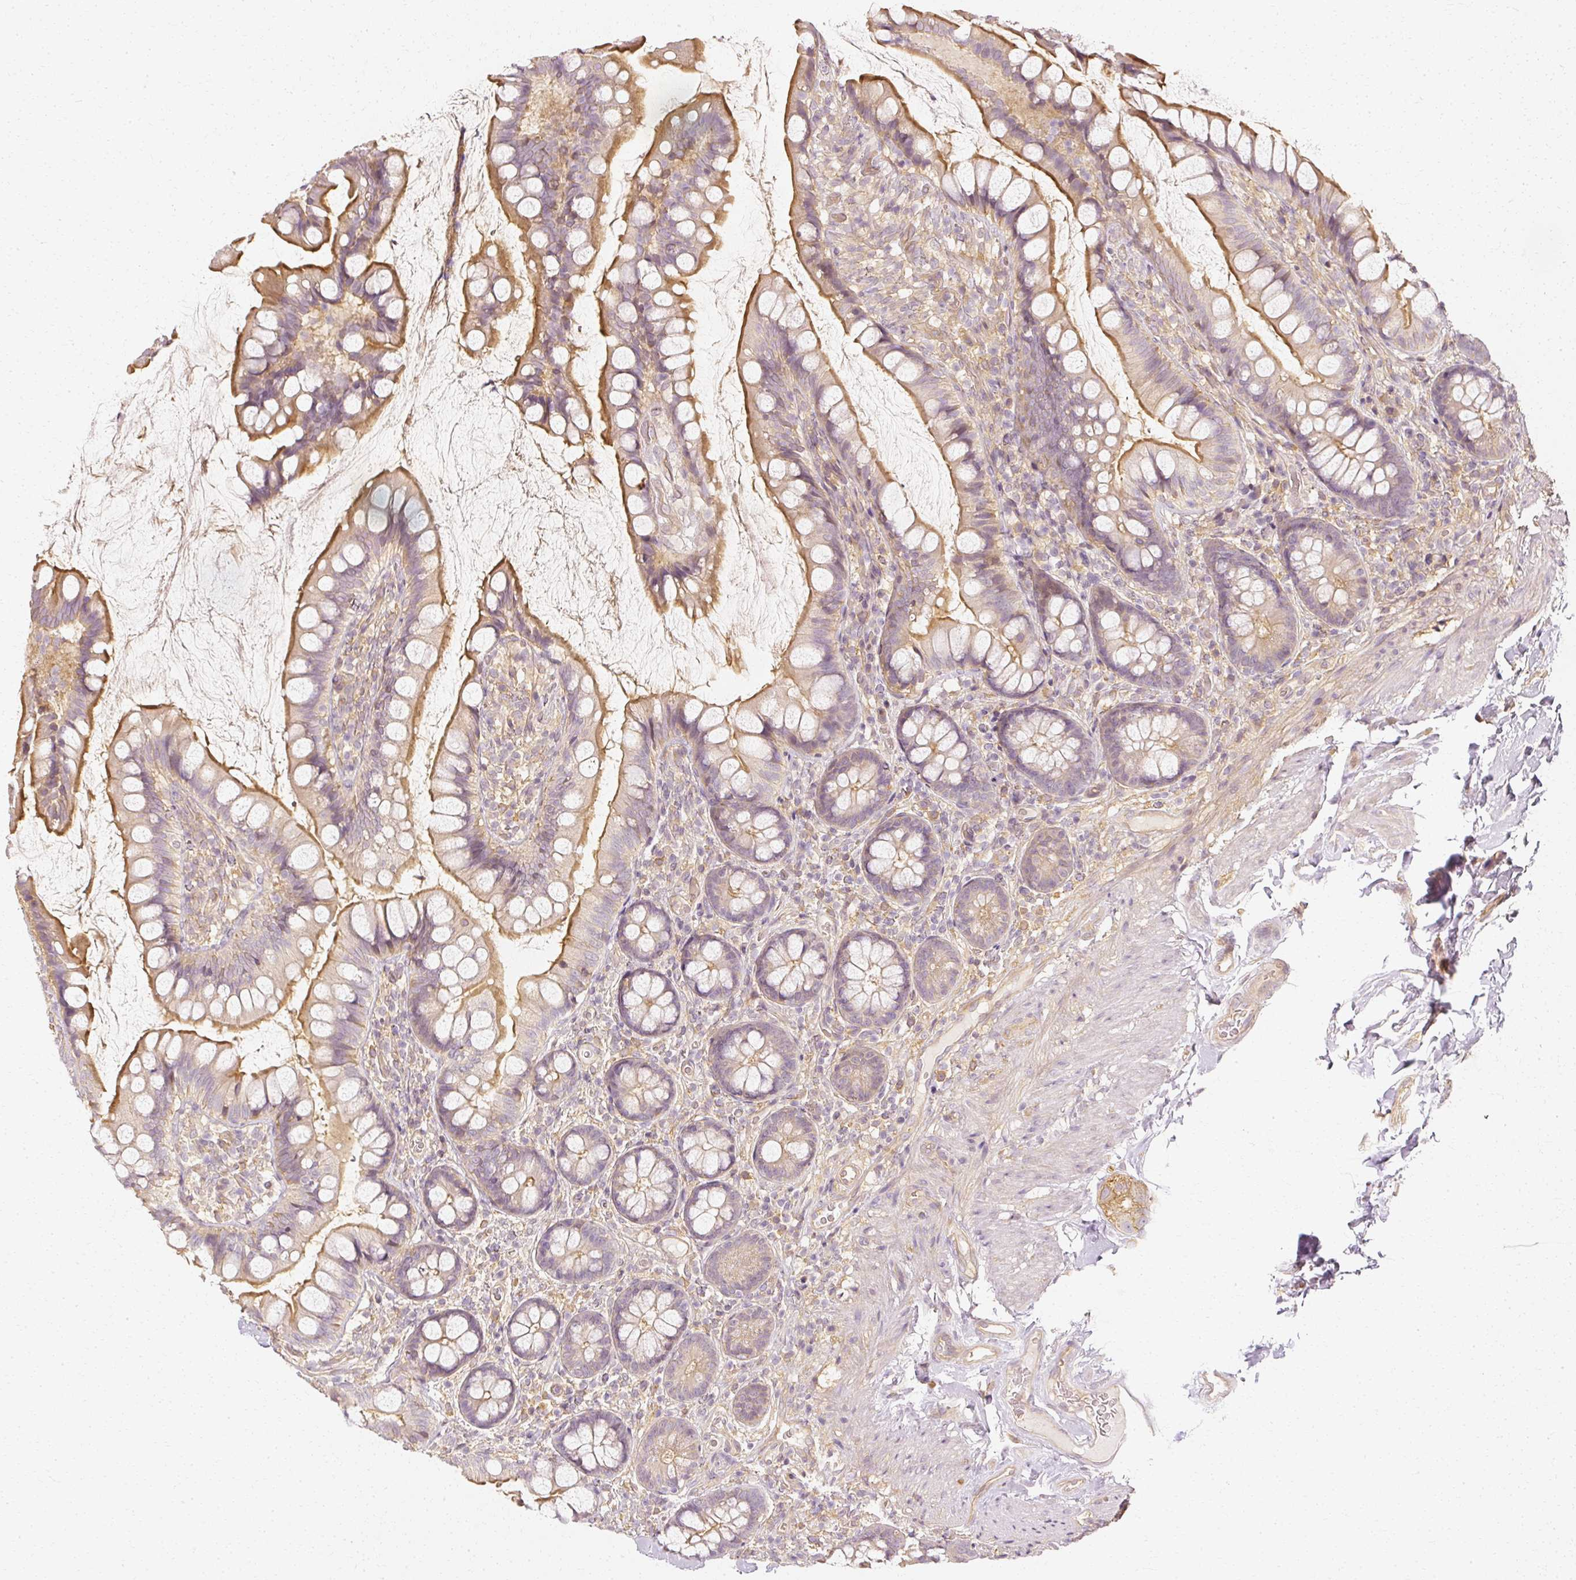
{"staining": {"intensity": "moderate", "quantity": "25%-75%", "location": "cytoplasmic/membranous"}, "tissue": "small intestine", "cell_type": "Glandular cells", "image_type": "normal", "snomed": [{"axis": "morphology", "description": "Normal tissue, NOS"}, {"axis": "topography", "description": "Small intestine"}], "caption": "Immunohistochemistry (DAB (3,3'-diaminobenzidine)) staining of unremarkable small intestine exhibits moderate cytoplasmic/membranous protein staining in about 25%-75% of glandular cells. (DAB (3,3'-diaminobenzidine) IHC, brown staining for protein, blue staining for nuclei).", "gene": "GNAQ", "patient": {"sex": "male", "age": 70}}